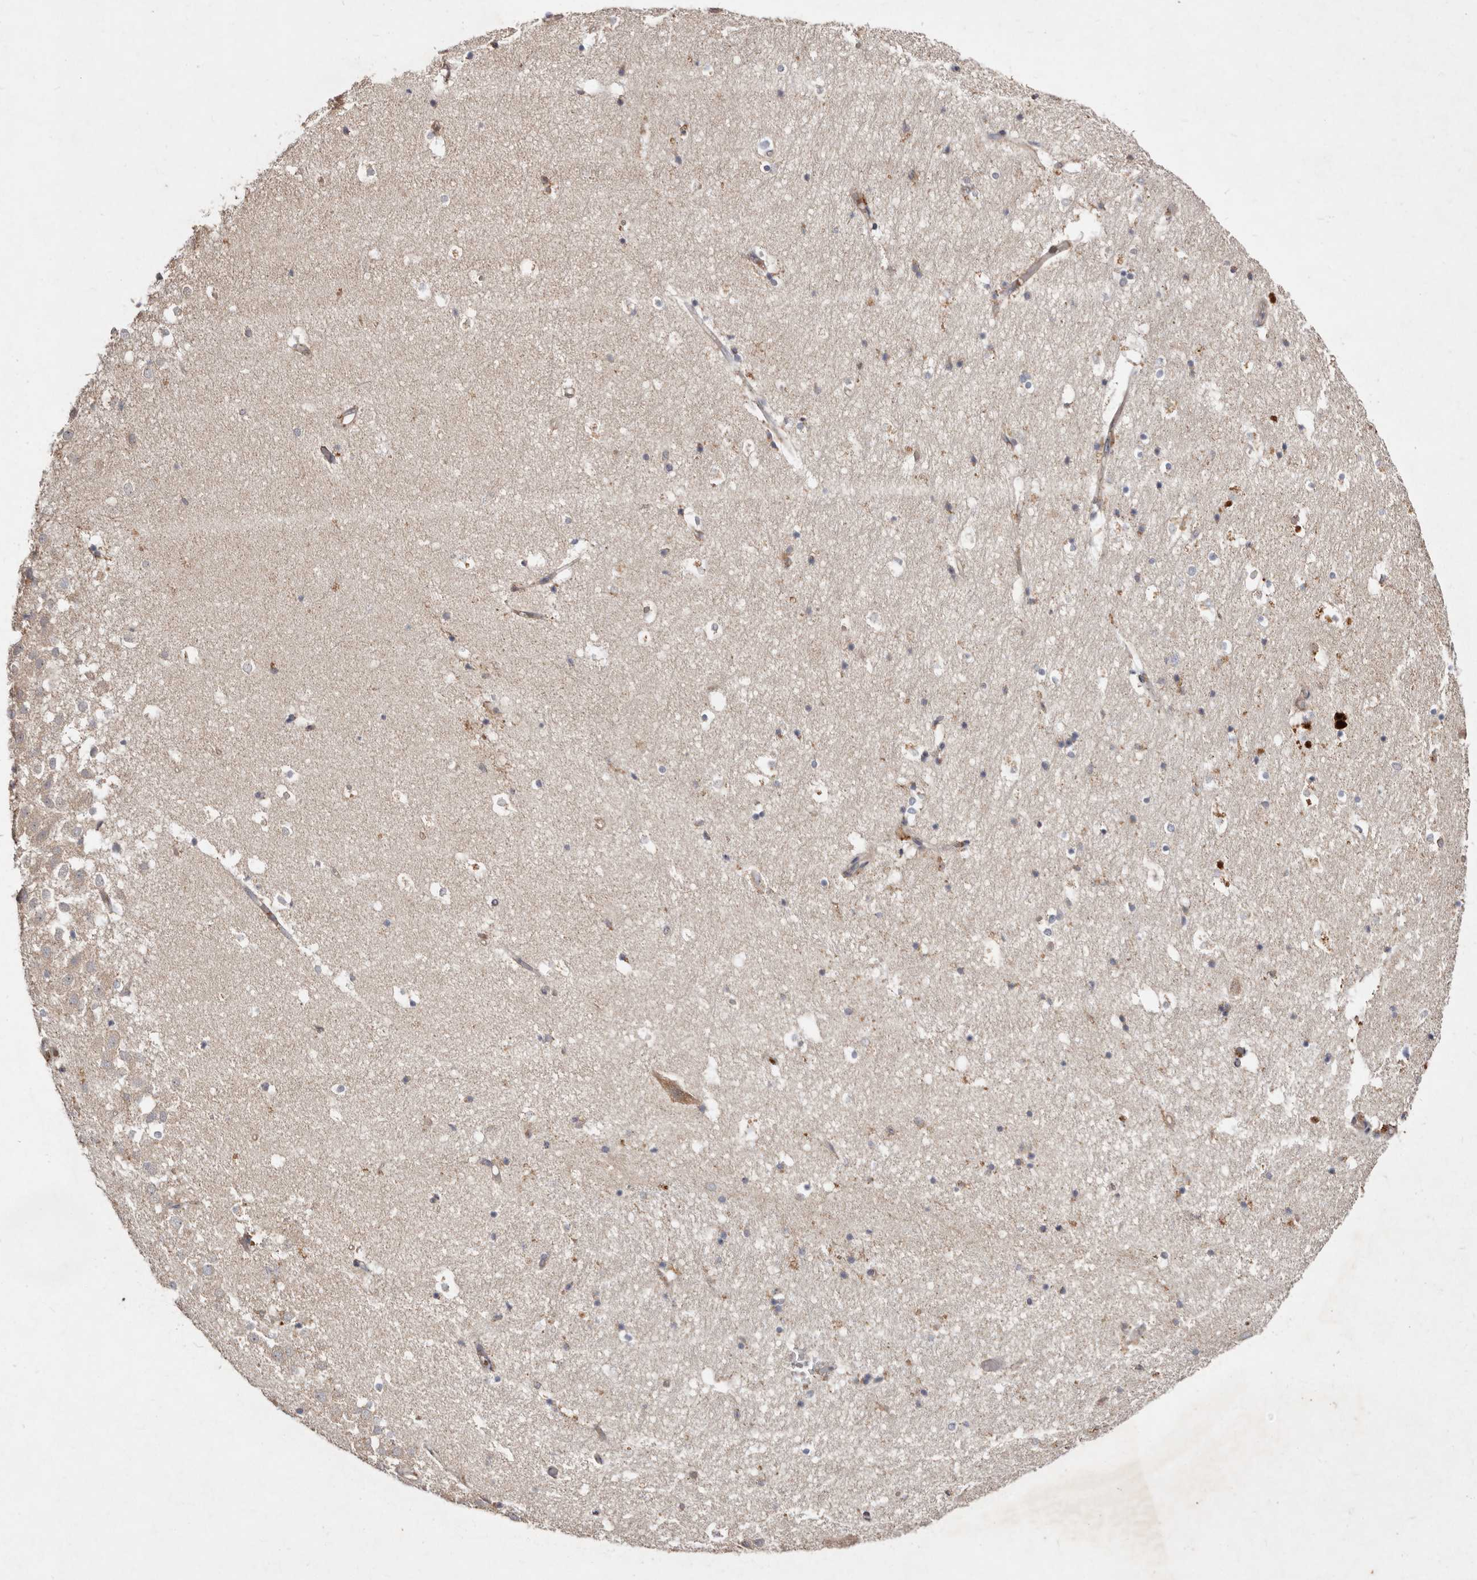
{"staining": {"intensity": "weak", "quantity": "<25%", "location": "cytoplasmic/membranous"}, "tissue": "hippocampus", "cell_type": "Glial cells", "image_type": "normal", "snomed": [{"axis": "morphology", "description": "Normal tissue, NOS"}, {"axis": "topography", "description": "Hippocampus"}], "caption": "There is no significant positivity in glial cells of hippocampus. Brightfield microscopy of IHC stained with DAB (3,3'-diaminobenzidine) (brown) and hematoxylin (blue), captured at high magnification.", "gene": "SLC25A20", "patient": {"sex": "female", "age": 52}}